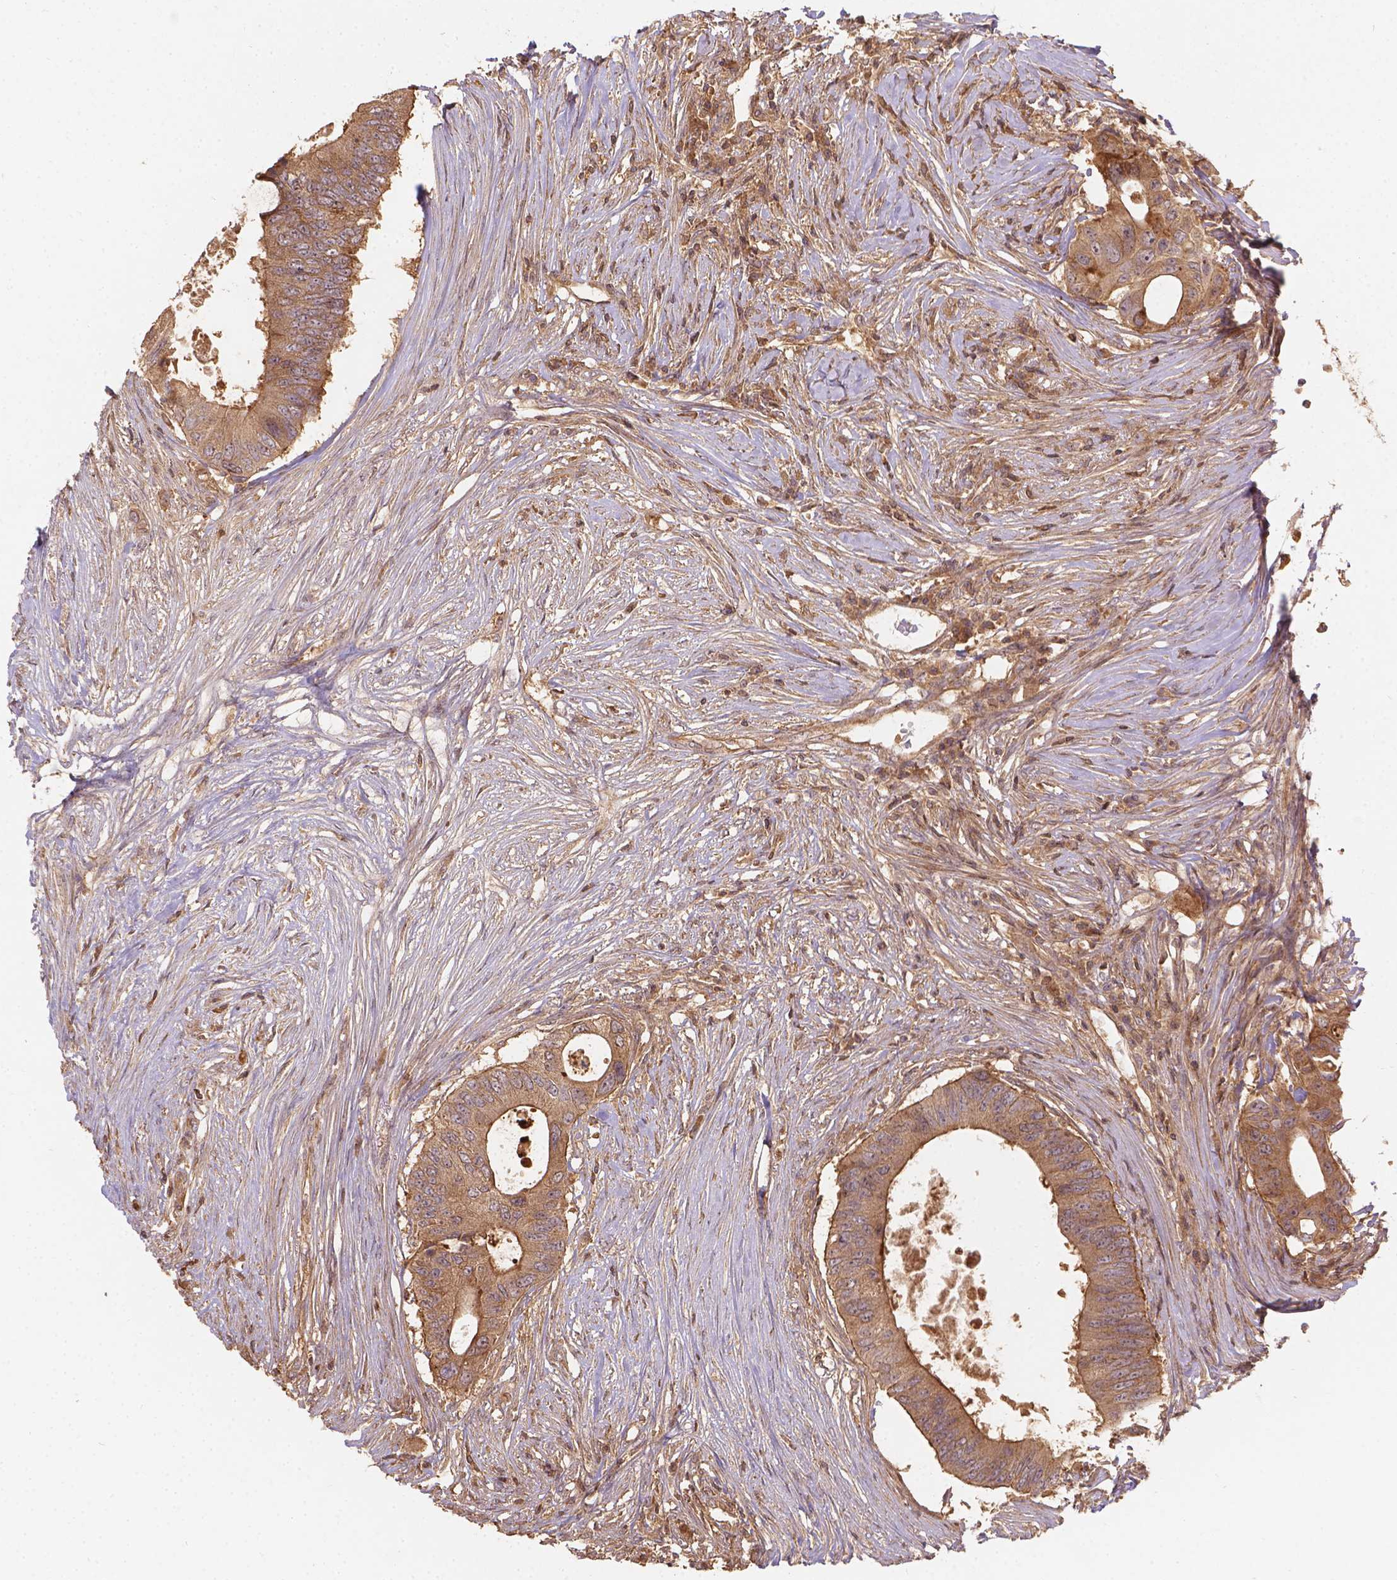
{"staining": {"intensity": "moderate", "quantity": ">75%", "location": "cytoplasmic/membranous"}, "tissue": "colorectal cancer", "cell_type": "Tumor cells", "image_type": "cancer", "snomed": [{"axis": "morphology", "description": "Adenocarcinoma, NOS"}, {"axis": "topography", "description": "Colon"}], "caption": "Immunohistochemistry (IHC) (DAB (3,3'-diaminobenzidine)) staining of colorectal adenocarcinoma shows moderate cytoplasmic/membranous protein positivity in approximately >75% of tumor cells.", "gene": "XPR1", "patient": {"sex": "male", "age": 71}}